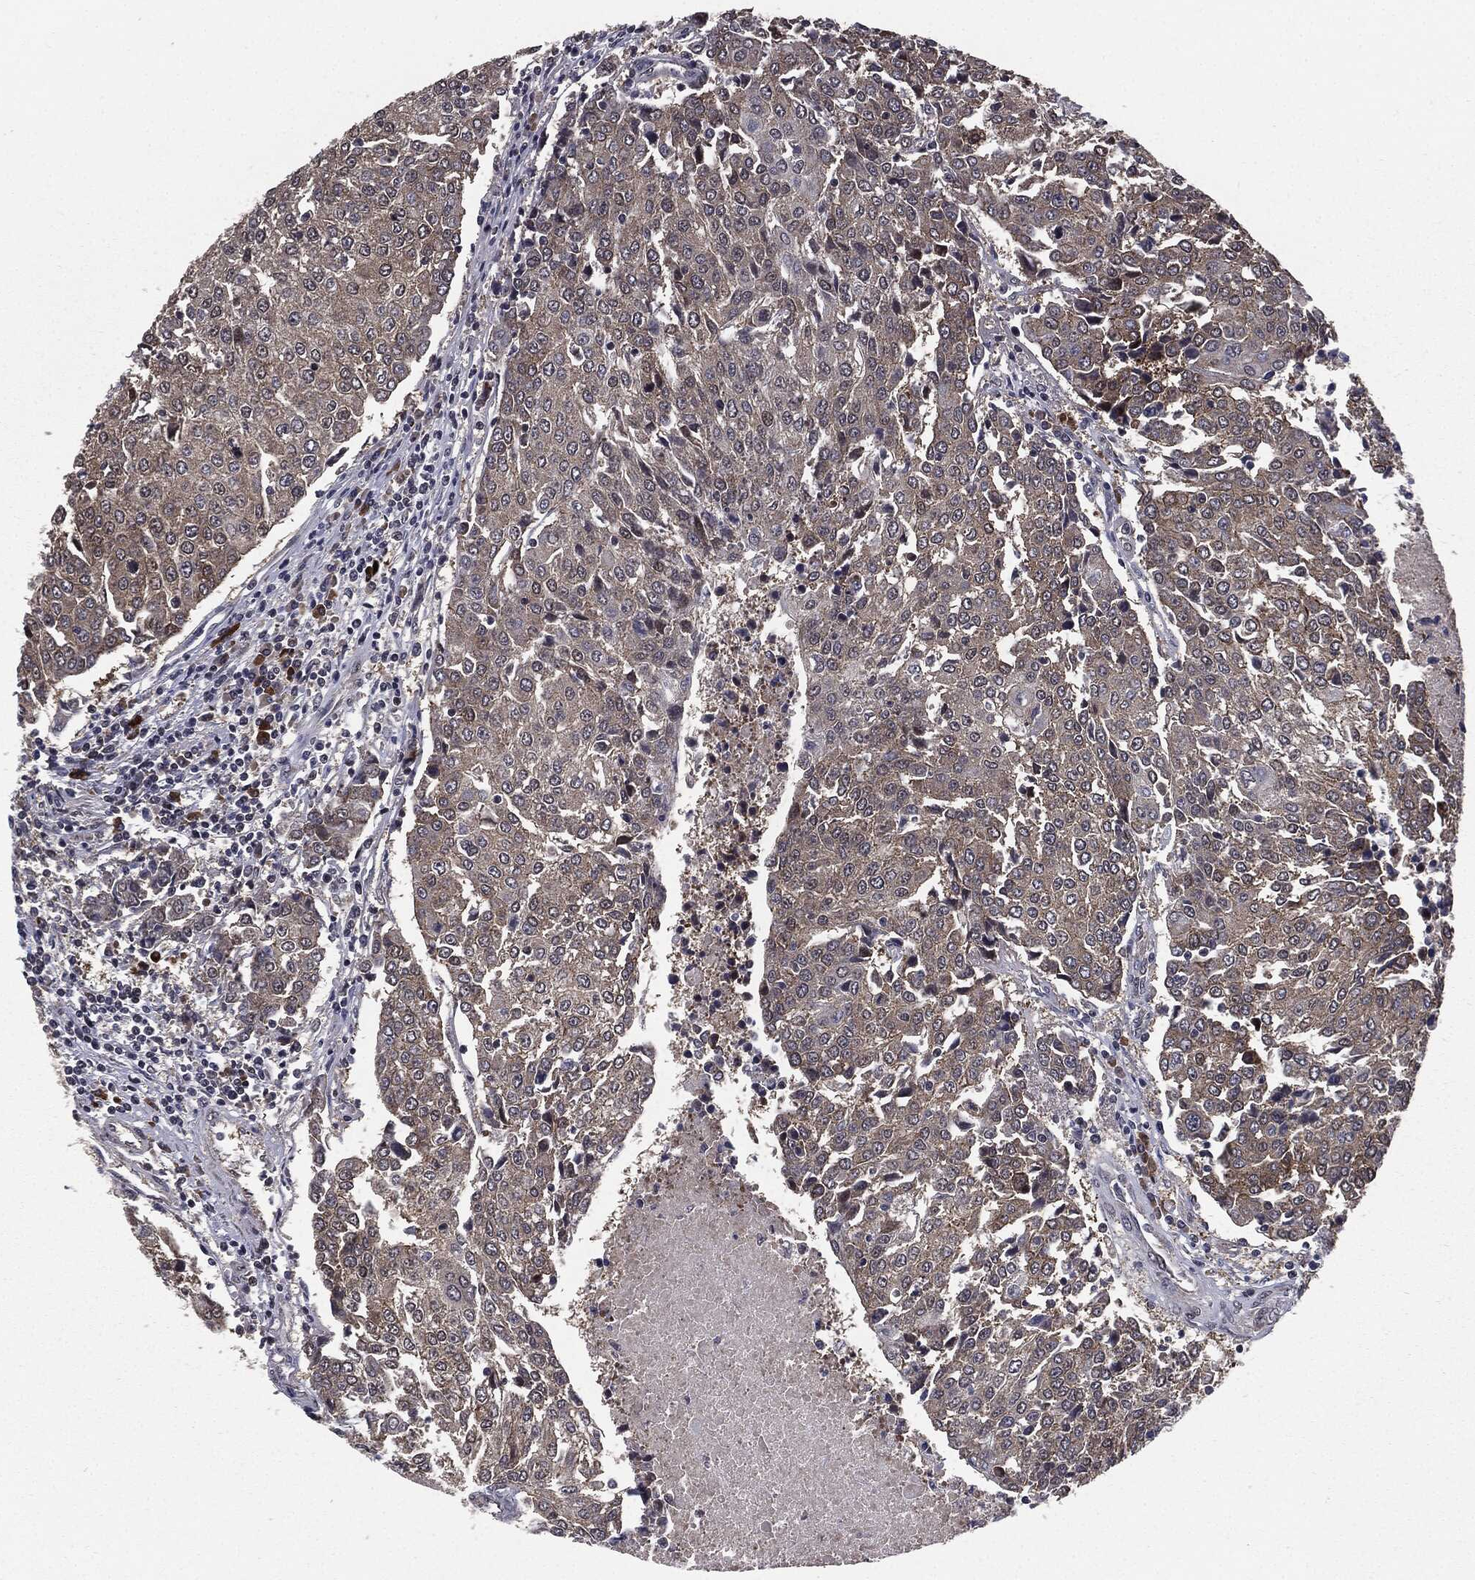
{"staining": {"intensity": "weak", "quantity": "25%-75%", "location": "cytoplasmic/membranous"}, "tissue": "urothelial cancer", "cell_type": "Tumor cells", "image_type": "cancer", "snomed": [{"axis": "morphology", "description": "Urothelial carcinoma, High grade"}, {"axis": "topography", "description": "Urinary bladder"}], "caption": "Urothelial cancer stained for a protein shows weak cytoplasmic/membranous positivity in tumor cells.", "gene": "PTPA", "patient": {"sex": "female", "age": 85}}